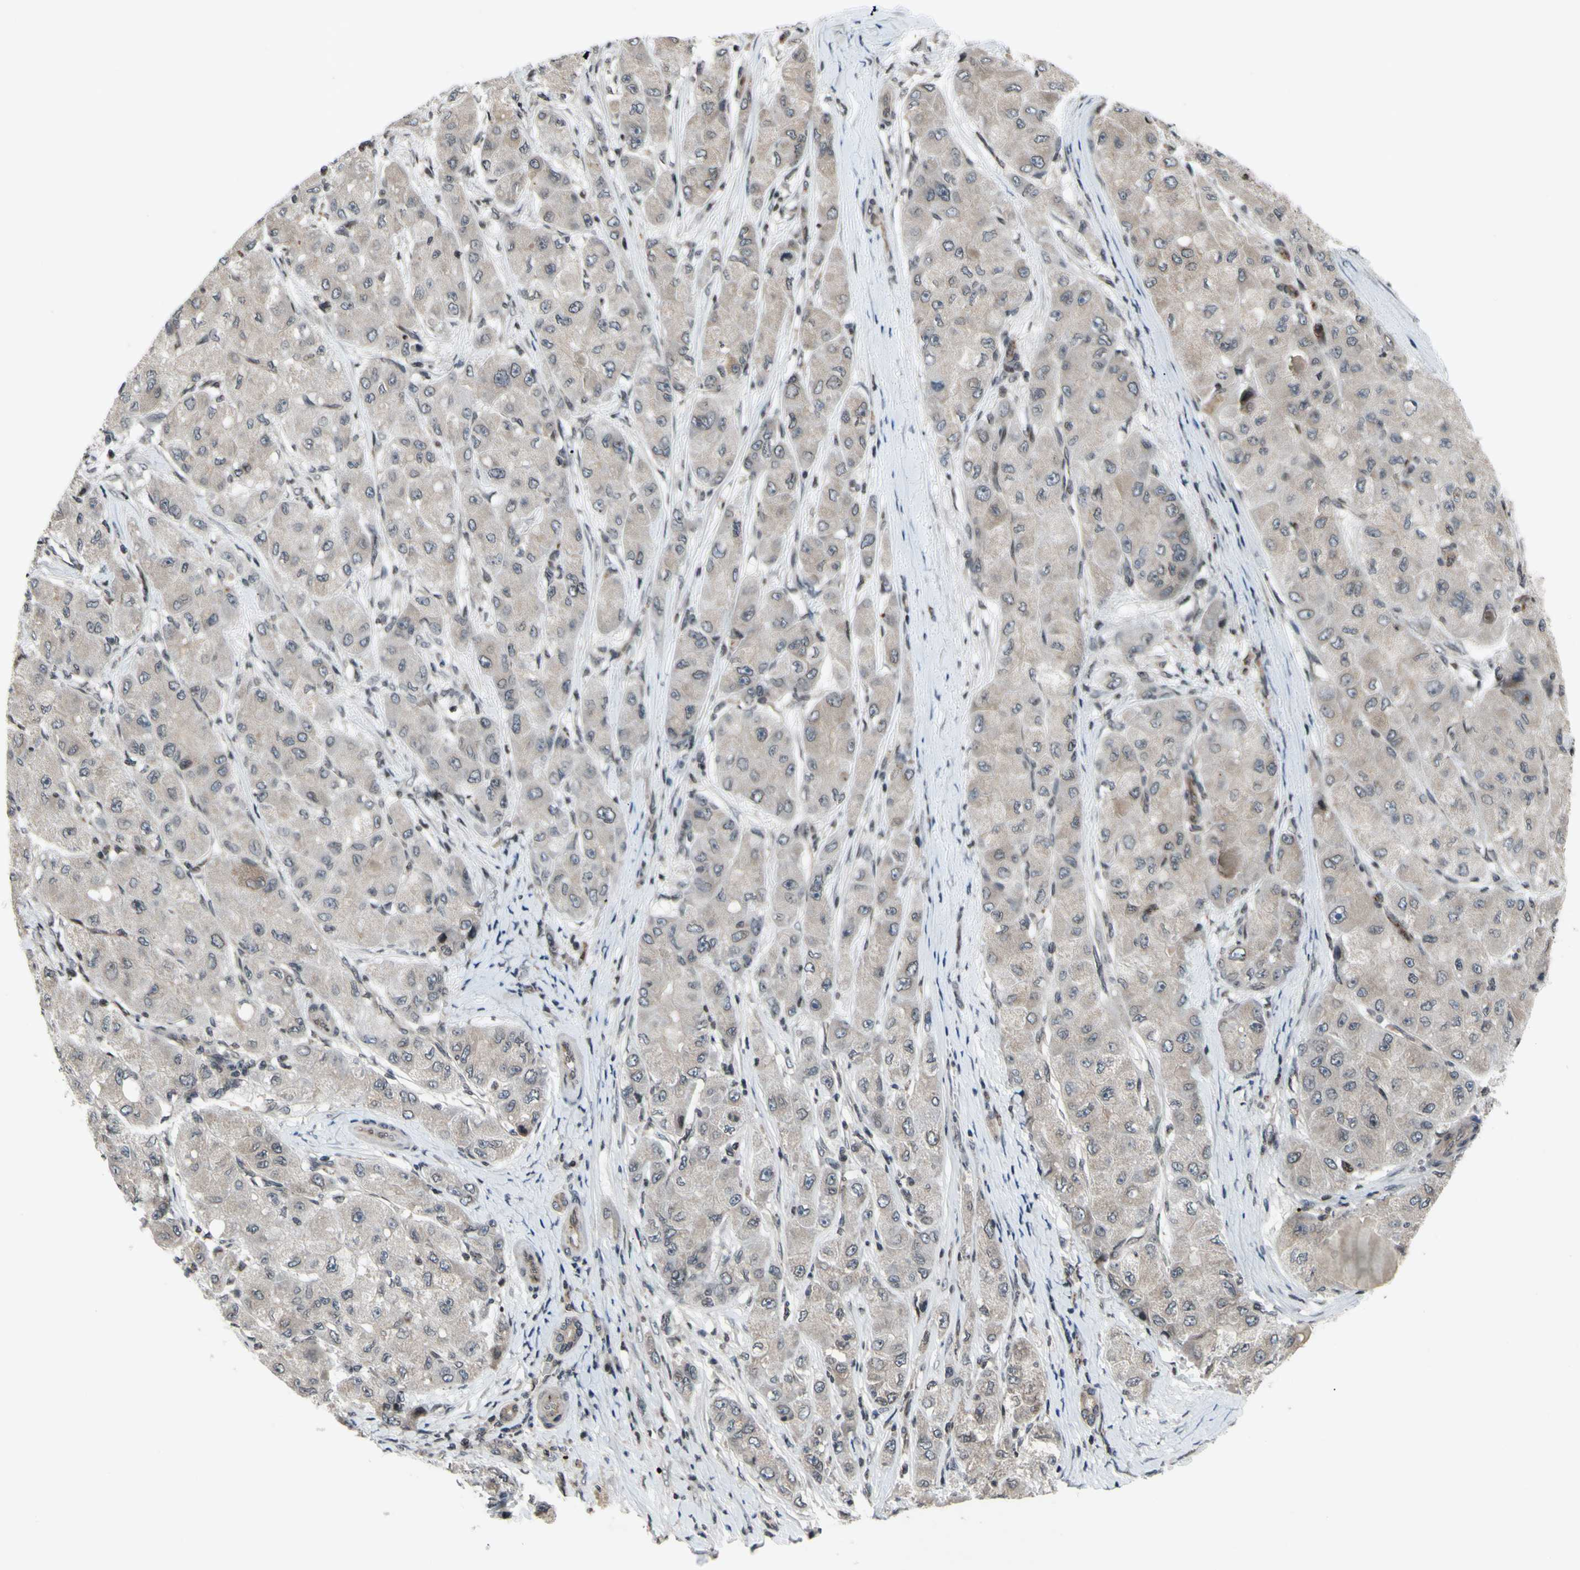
{"staining": {"intensity": "weak", "quantity": ">75%", "location": "cytoplasmic/membranous"}, "tissue": "liver cancer", "cell_type": "Tumor cells", "image_type": "cancer", "snomed": [{"axis": "morphology", "description": "Carcinoma, Hepatocellular, NOS"}, {"axis": "topography", "description": "Liver"}], "caption": "Approximately >75% of tumor cells in liver hepatocellular carcinoma show weak cytoplasmic/membranous protein staining as visualized by brown immunohistochemical staining.", "gene": "XPO1", "patient": {"sex": "male", "age": 80}}